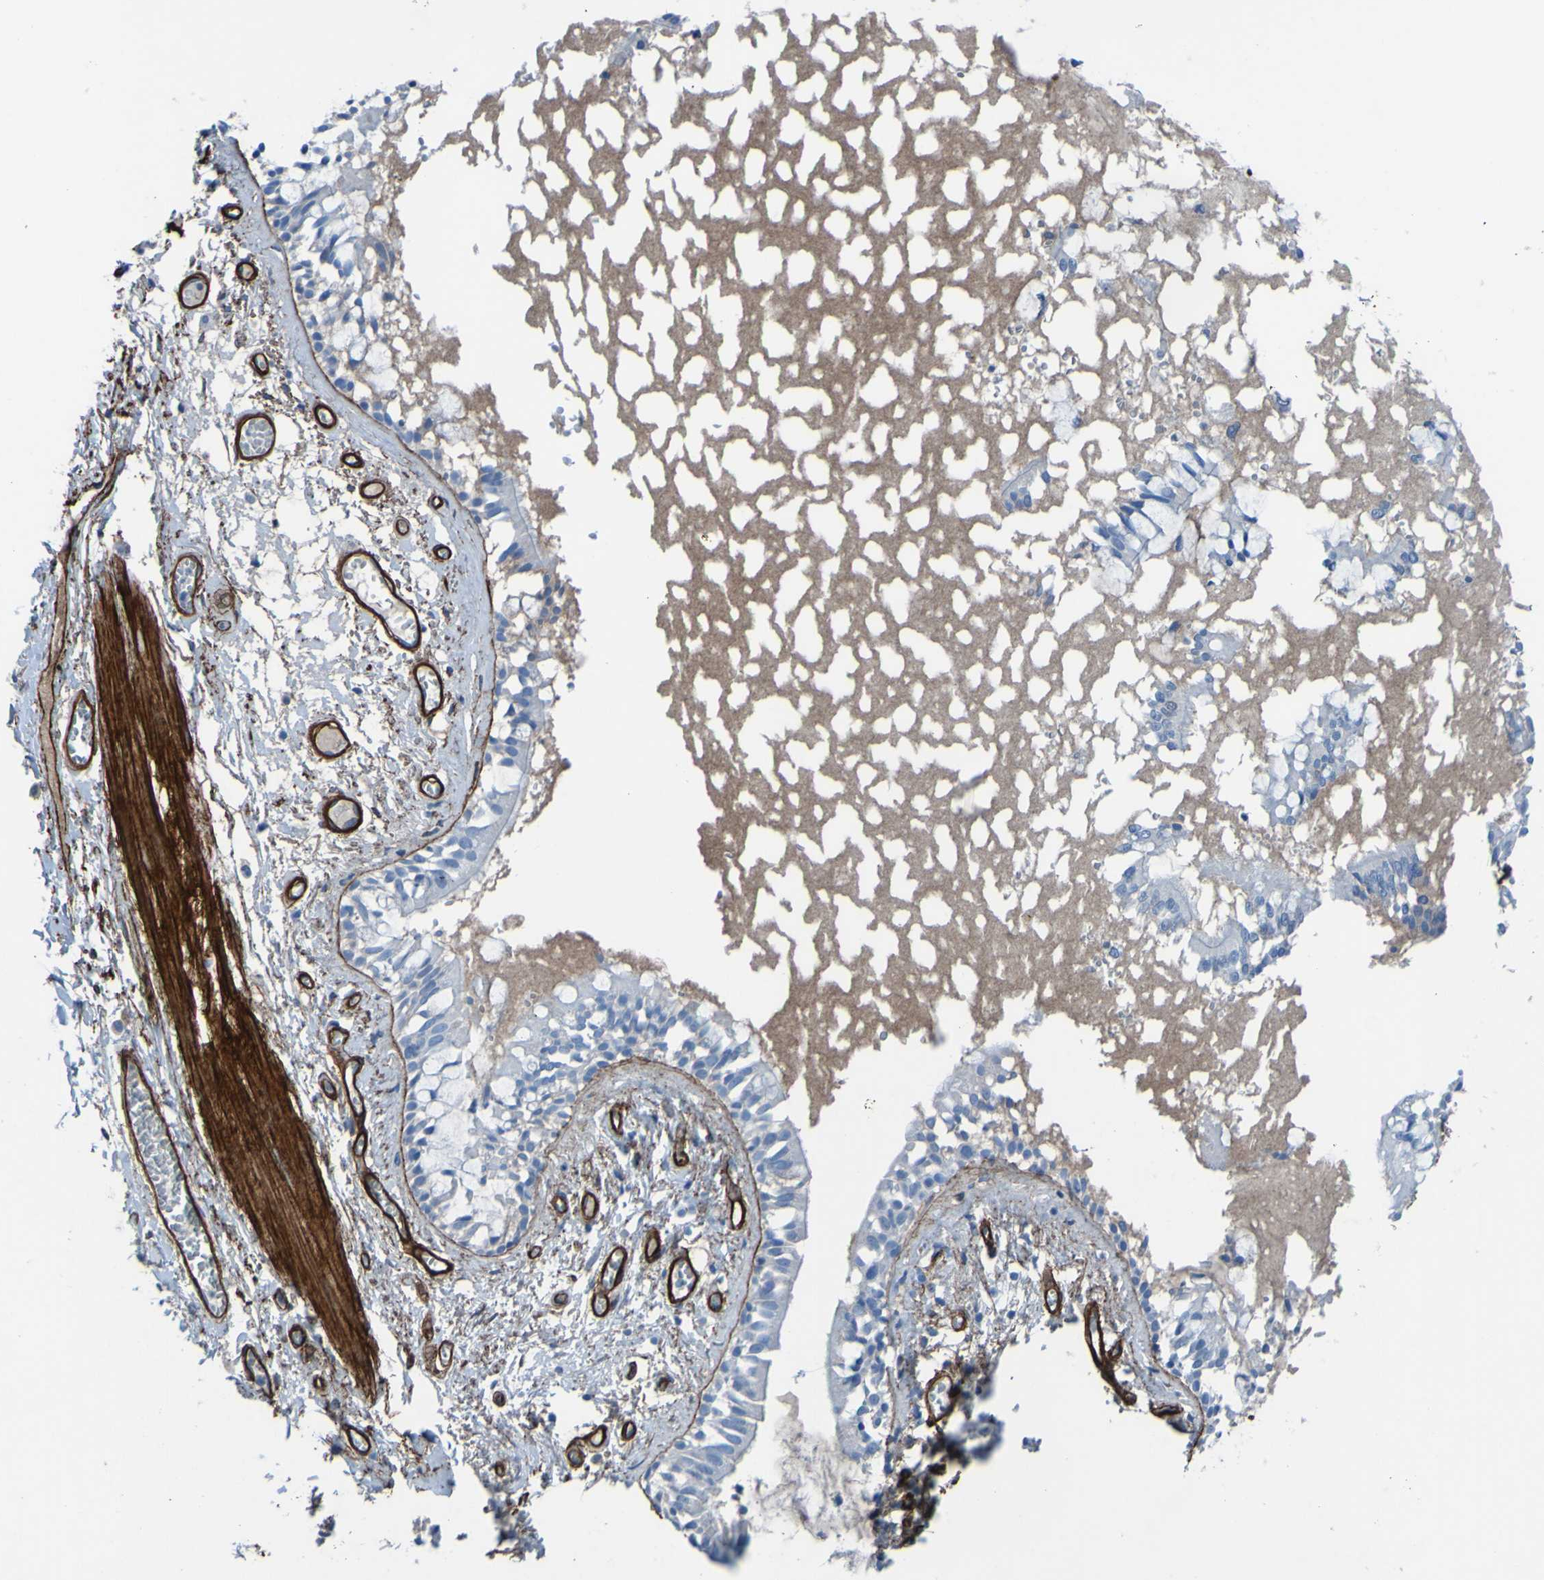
{"staining": {"intensity": "negative", "quantity": "none", "location": "none"}, "tissue": "bronchus", "cell_type": "Respiratory epithelial cells", "image_type": "normal", "snomed": [{"axis": "morphology", "description": "Normal tissue, NOS"}, {"axis": "morphology", "description": "Inflammation, NOS"}, {"axis": "topography", "description": "Cartilage tissue"}, {"axis": "topography", "description": "Lung"}], "caption": "Immunohistochemistry (IHC) photomicrograph of benign human bronchus stained for a protein (brown), which exhibits no staining in respiratory epithelial cells.", "gene": "COL4A2", "patient": {"sex": "male", "age": 71}}